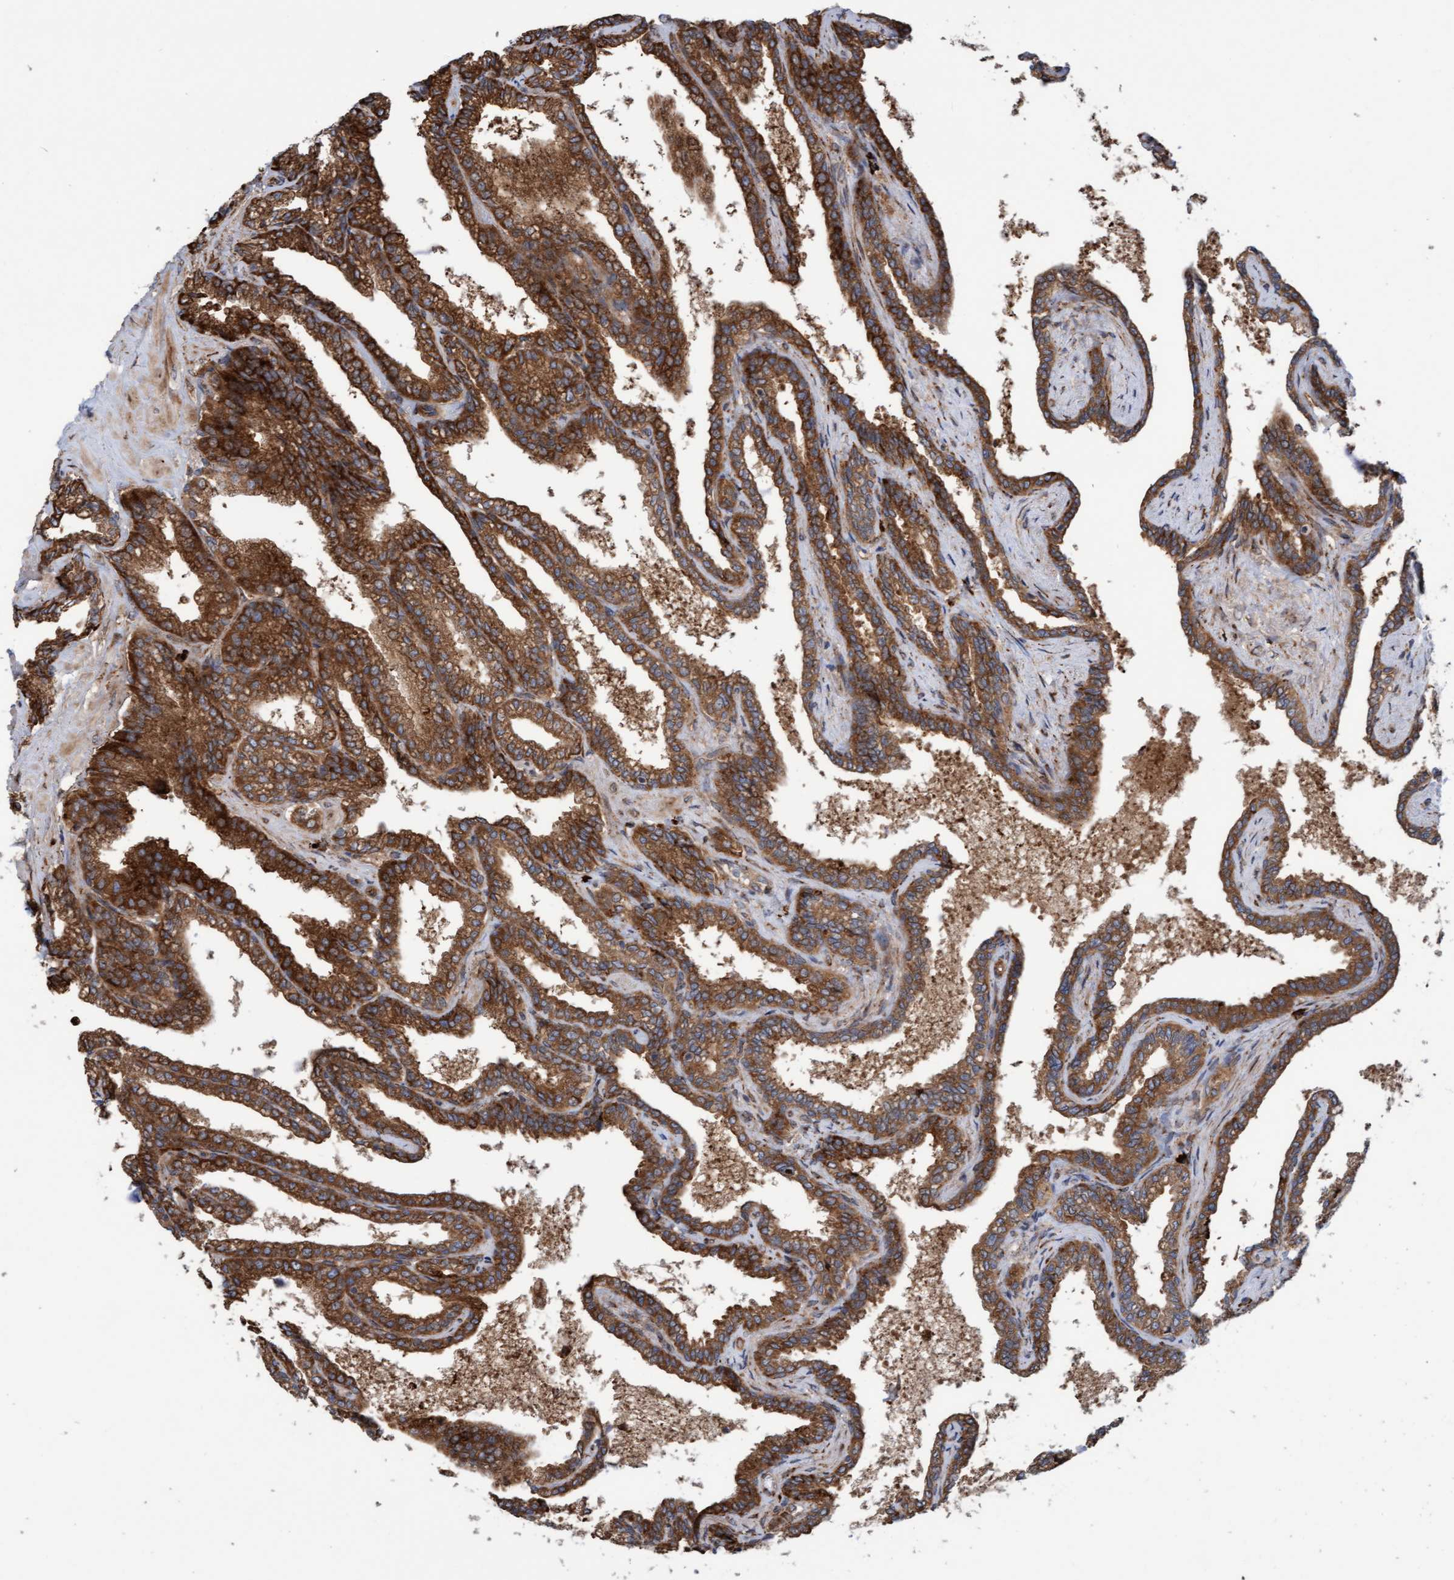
{"staining": {"intensity": "strong", "quantity": ">75%", "location": "cytoplasmic/membranous"}, "tissue": "seminal vesicle", "cell_type": "Glandular cells", "image_type": "normal", "snomed": [{"axis": "morphology", "description": "Normal tissue, NOS"}, {"axis": "topography", "description": "Seminal veicle"}], "caption": "Brown immunohistochemical staining in benign human seminal vesicle reveals strong cytoplasmic/membranous expression in approximately >75% of glandular cells.", "gene": "KIAA0753", "patient": {"sex": "male", "age": 46}}